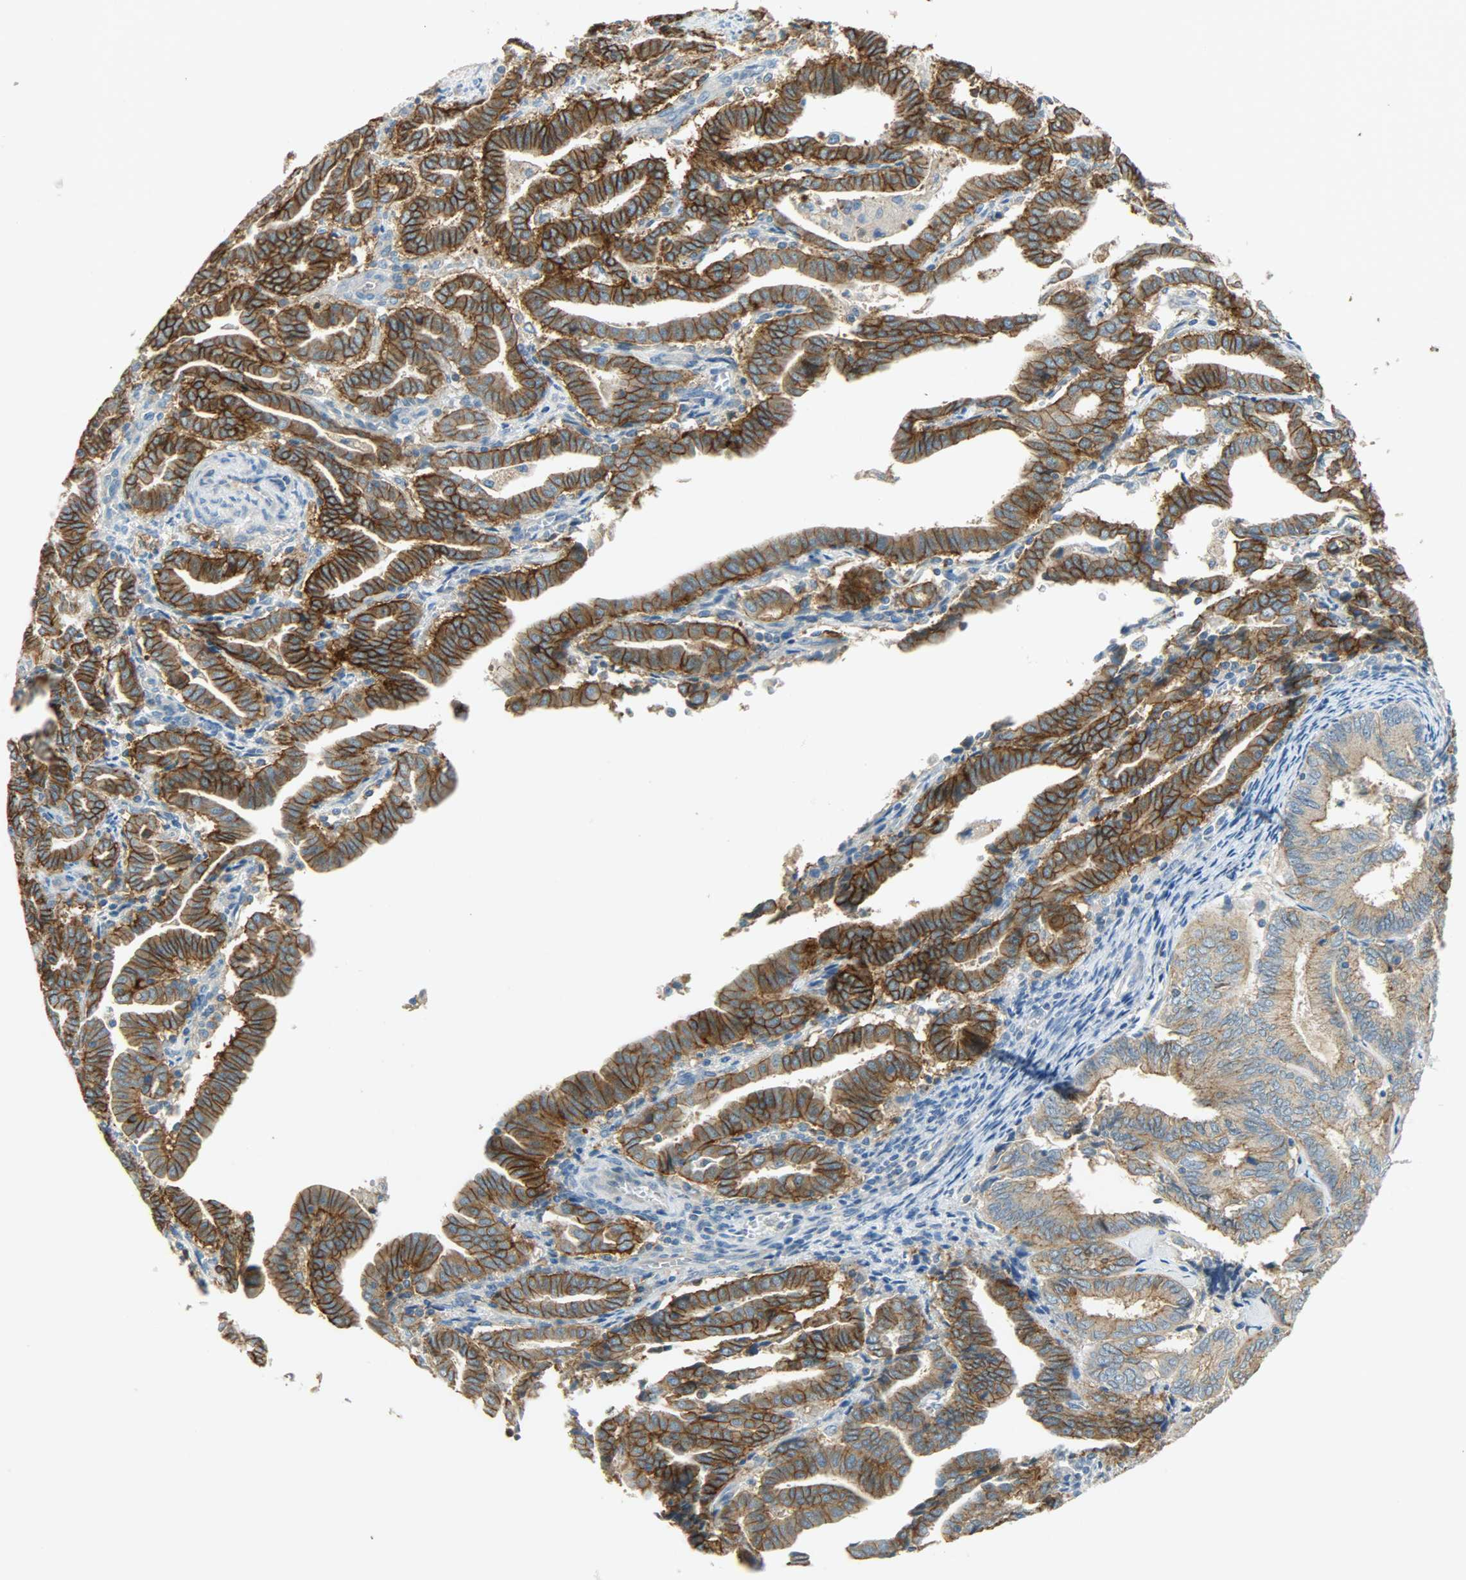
{"staining": {"intensity": "strong", "quantity": ">75%", "location": "cytoplasmic/membranous"}, "tissue": "endometrial cancer", "cell_type": "Tumor cells", "image_type": "cancer", "snomed": [{"axis": "morphology", "description": "Adenocarcinoma, NOS"}, {"axis": "topography", "description": "Uterus"}], "caption": "Immunohistochemistry of human endometrial cancer (adenocarcinoma) displays high levels of strong cytoplasmic/membranous positivity in approximately >75% of tumor cells.", "gene": "DSG2", "patient": {"sex": "female", "age": 83}}